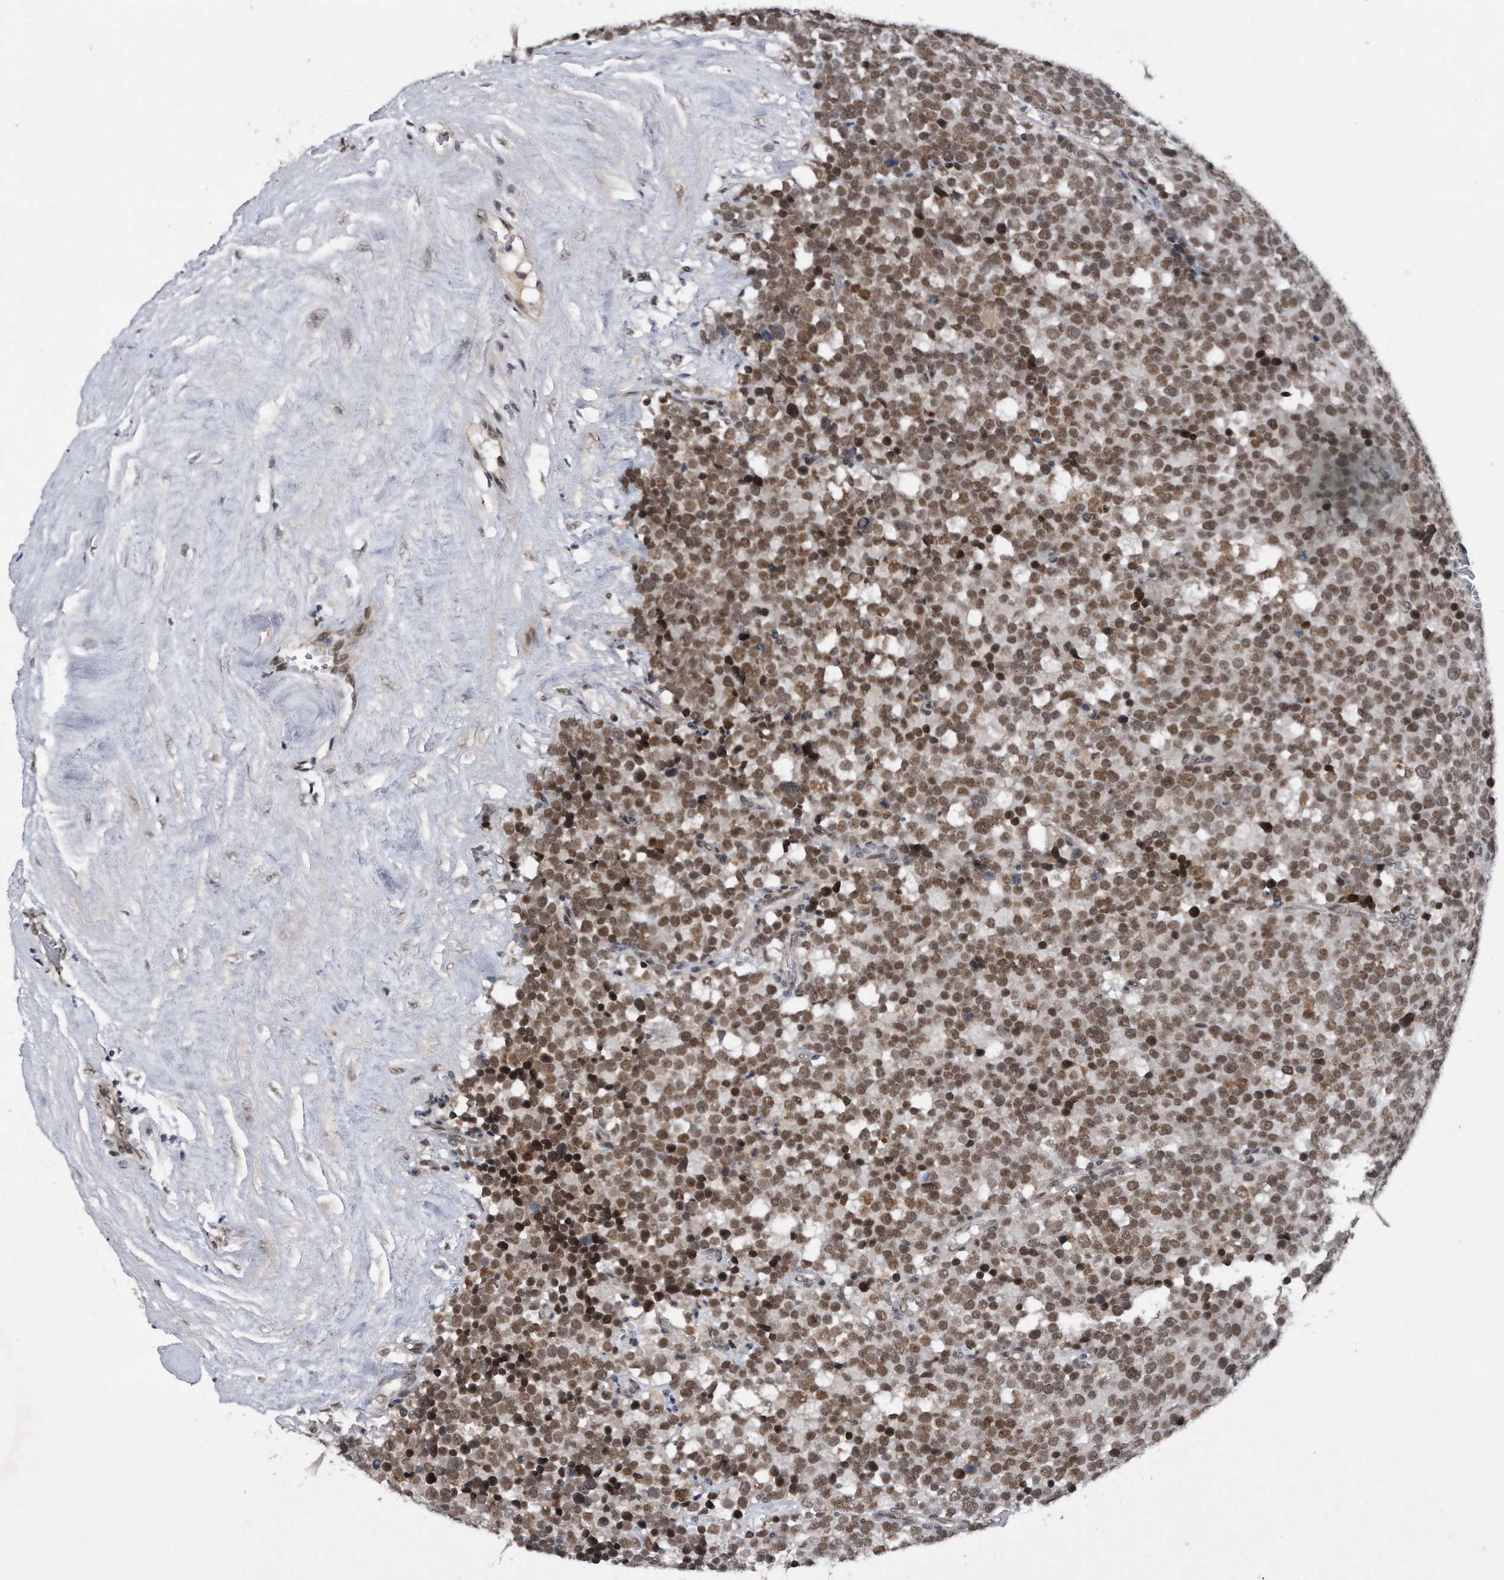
{"staining": {"intensity": "moderate", "quantity": ">75%", "location": "nuclear"}, "tissue": "testis cancer", "cell_type": "Tumor cells", "image_type": "cancer", "snomed": [{"axis": "morphology", "description": "Seminoma, NOS"}, {"axis": "topography", "description": "Testis"}], "caption": "Immunohistochemistry (DAB) staining of testis cancer displays moderate nuclear protein staining in about >75% of tumor cells. (DAB = brown stain, brightfield microscopy at high magnification).", "gene": "VIRMA", "patient": {"sex": "male", "age": 71}}